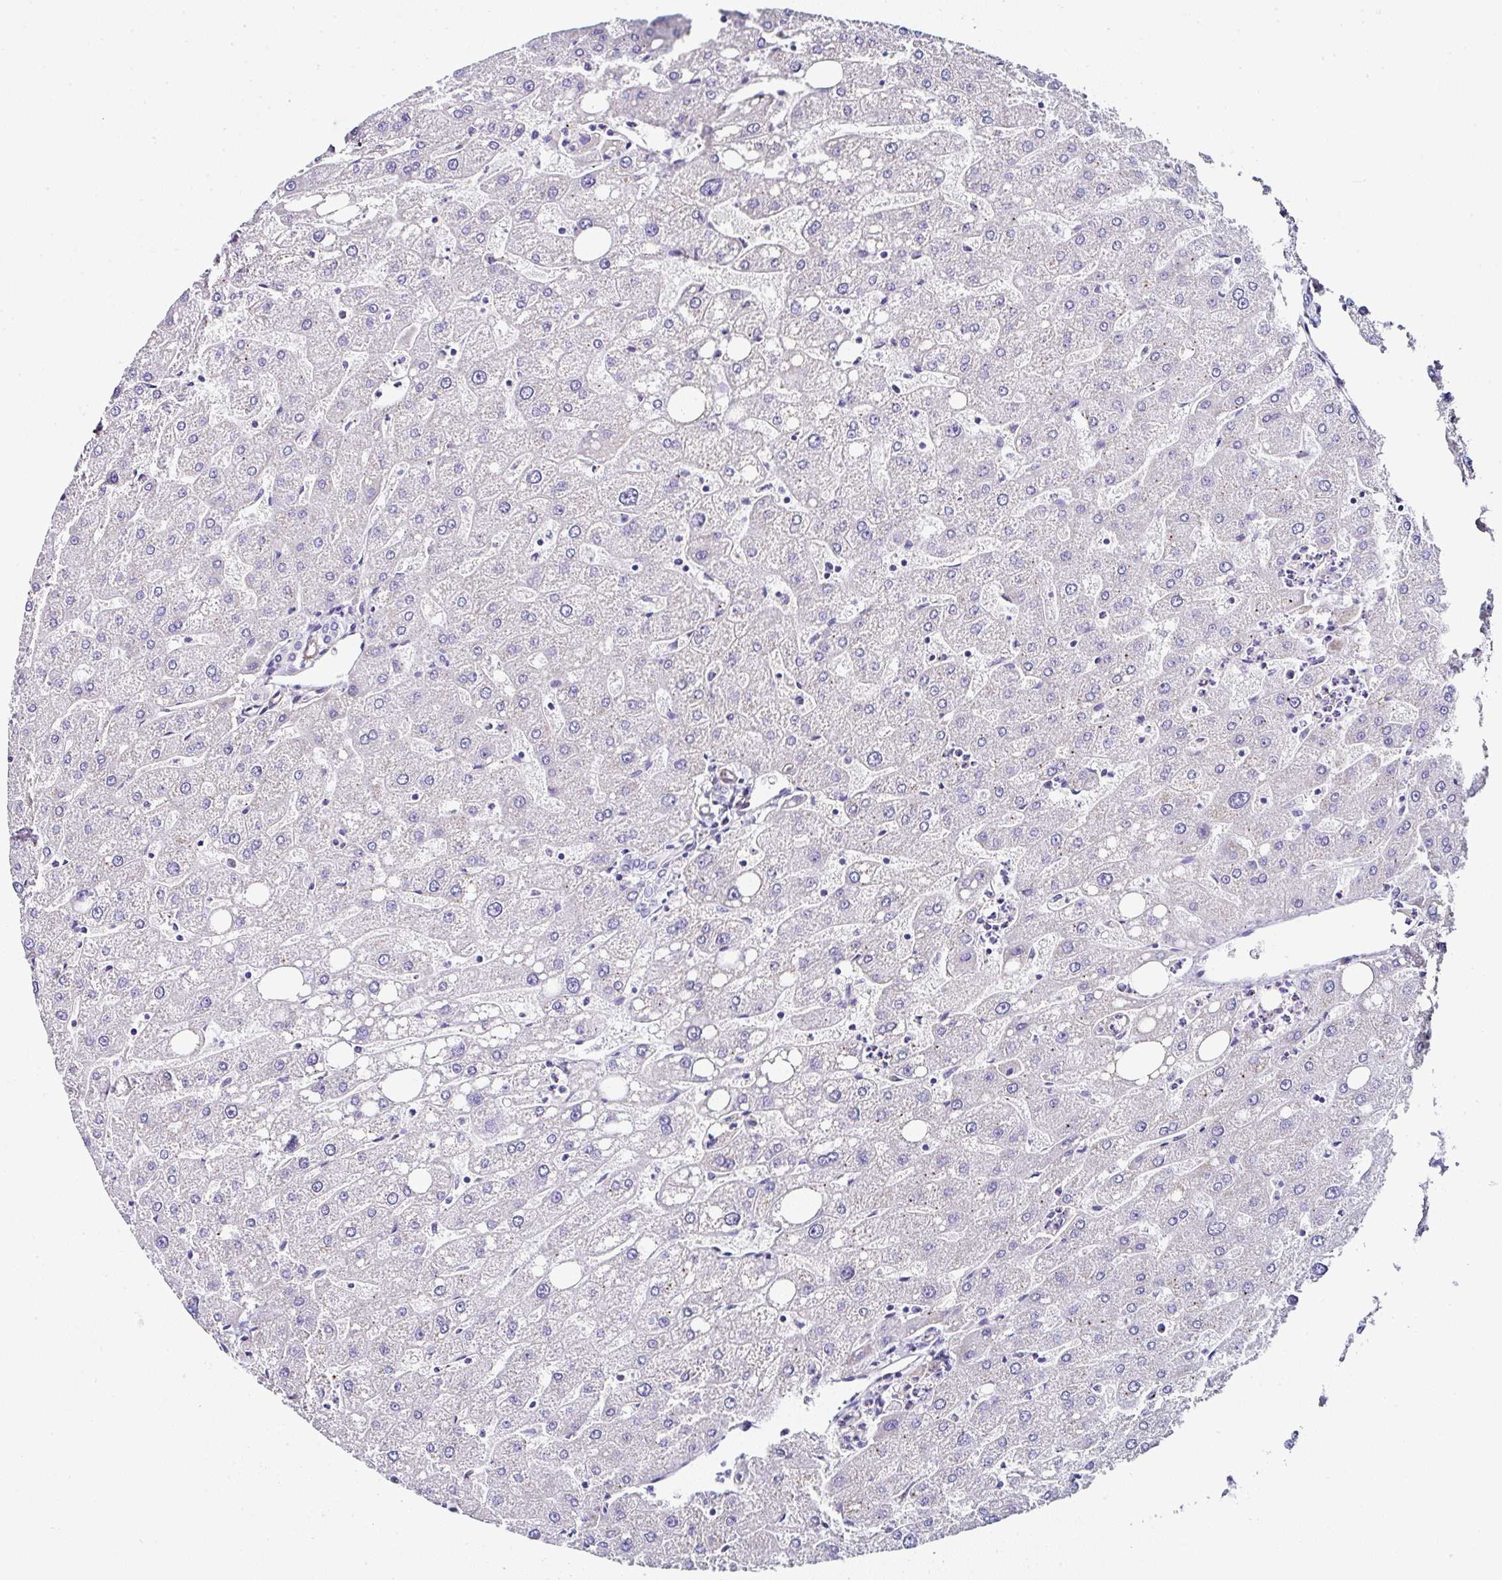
{"staining": {"intensity": "negative", "quantity": "none", "location": "none"}, "tissue": "liver", "cell_type": "Cholangiocytes", "image_type": "normal", "snomed": [{"axis": "morphology", "description": "Normal tissue, NOS"}, {"axis": "topography", "description": "Liver"}], "caption": "Liver stained for a protein using immunohistochemistry (IHC) demonstrates no positivity cholangiocytes.", "gene": "PPFIA4", "patient": {"sex": "male", "age": 67}}